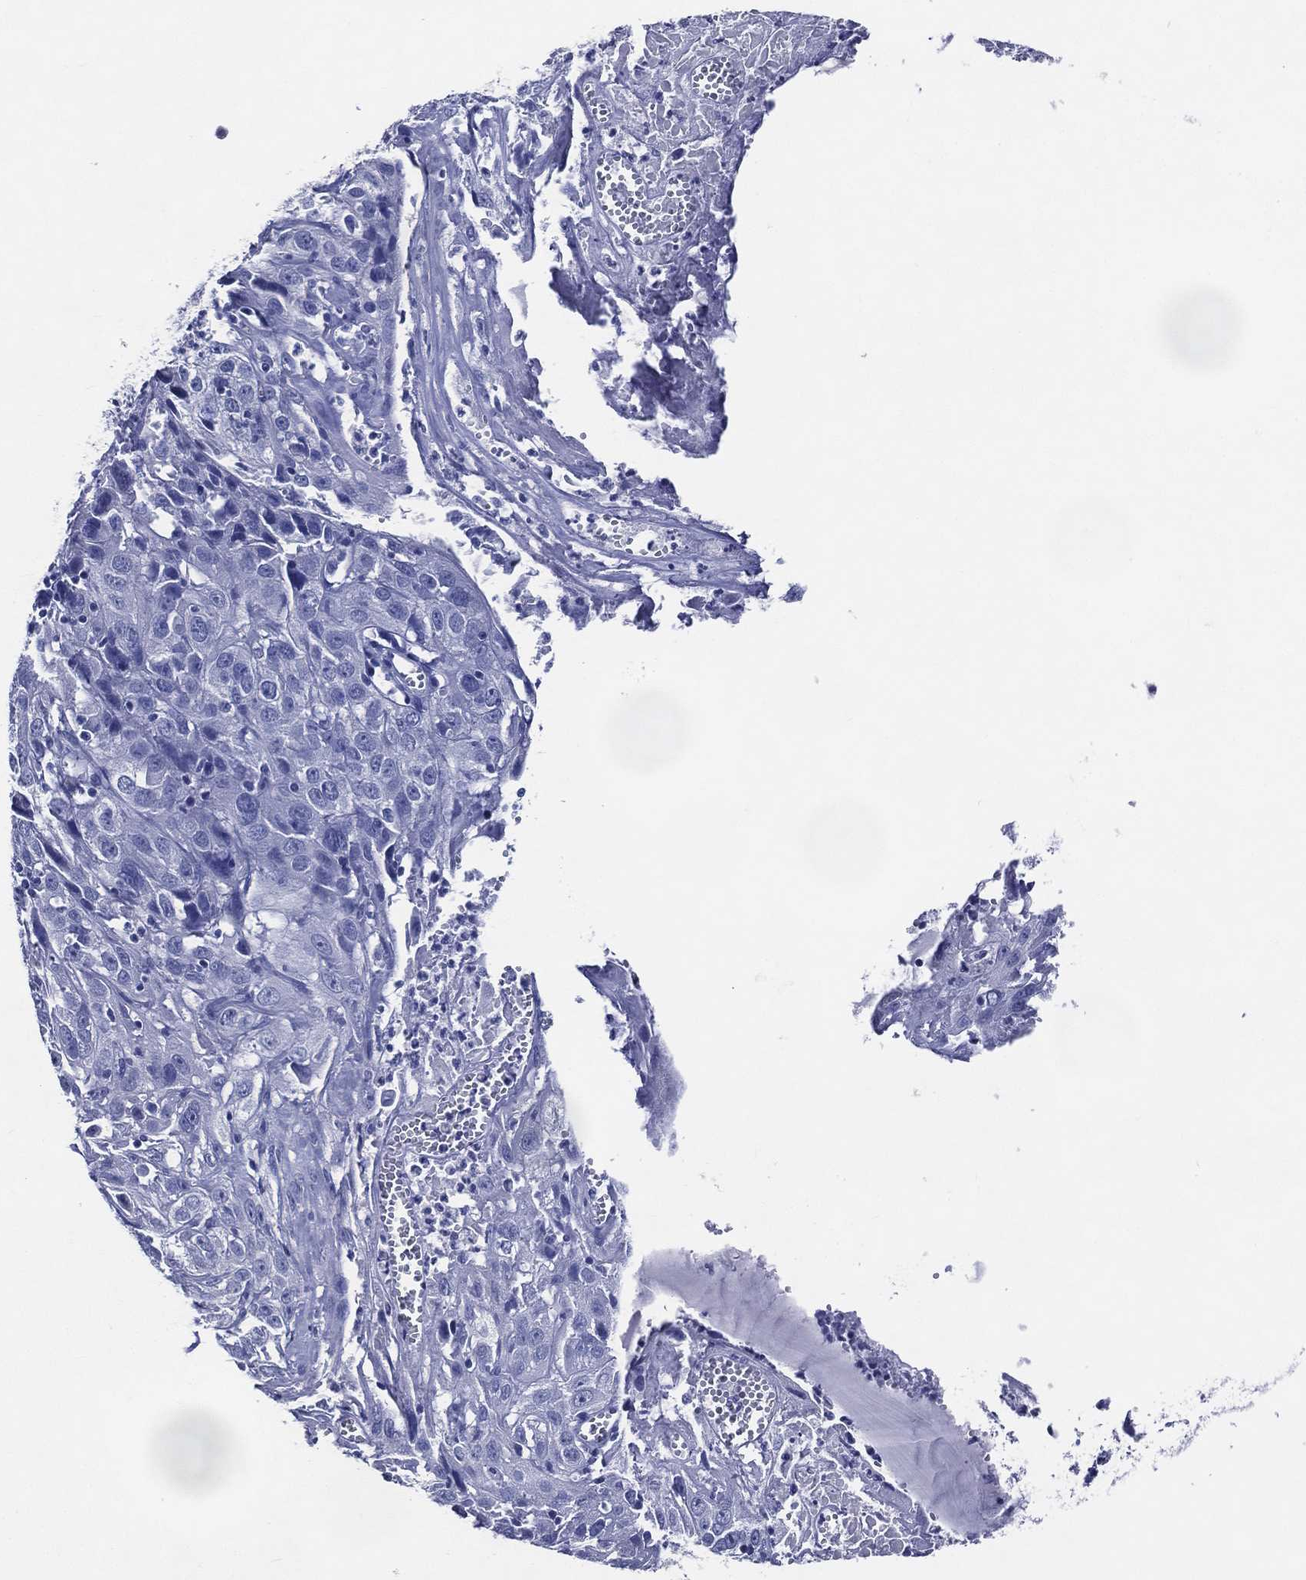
{"staining": {"intensity": "negative", "quantity": "none", "location": "none"}, "tissue": "cervical cancer", "cell_type": "Tumor cells", "image_type": "cancer", "snomed": [{"axis": "morphology", "description": "Squamous cell carcinoma, NOS"}, {"axis": "topography", "description": "Cervix"}], "caption": "Human cervical cancer (squamous cell carcinoma) stained for a protein using immunohistochemistry reveals no staining in tumor cells.", "gene": "ACE2", "patient": {"sex": "female", "age": 32}}